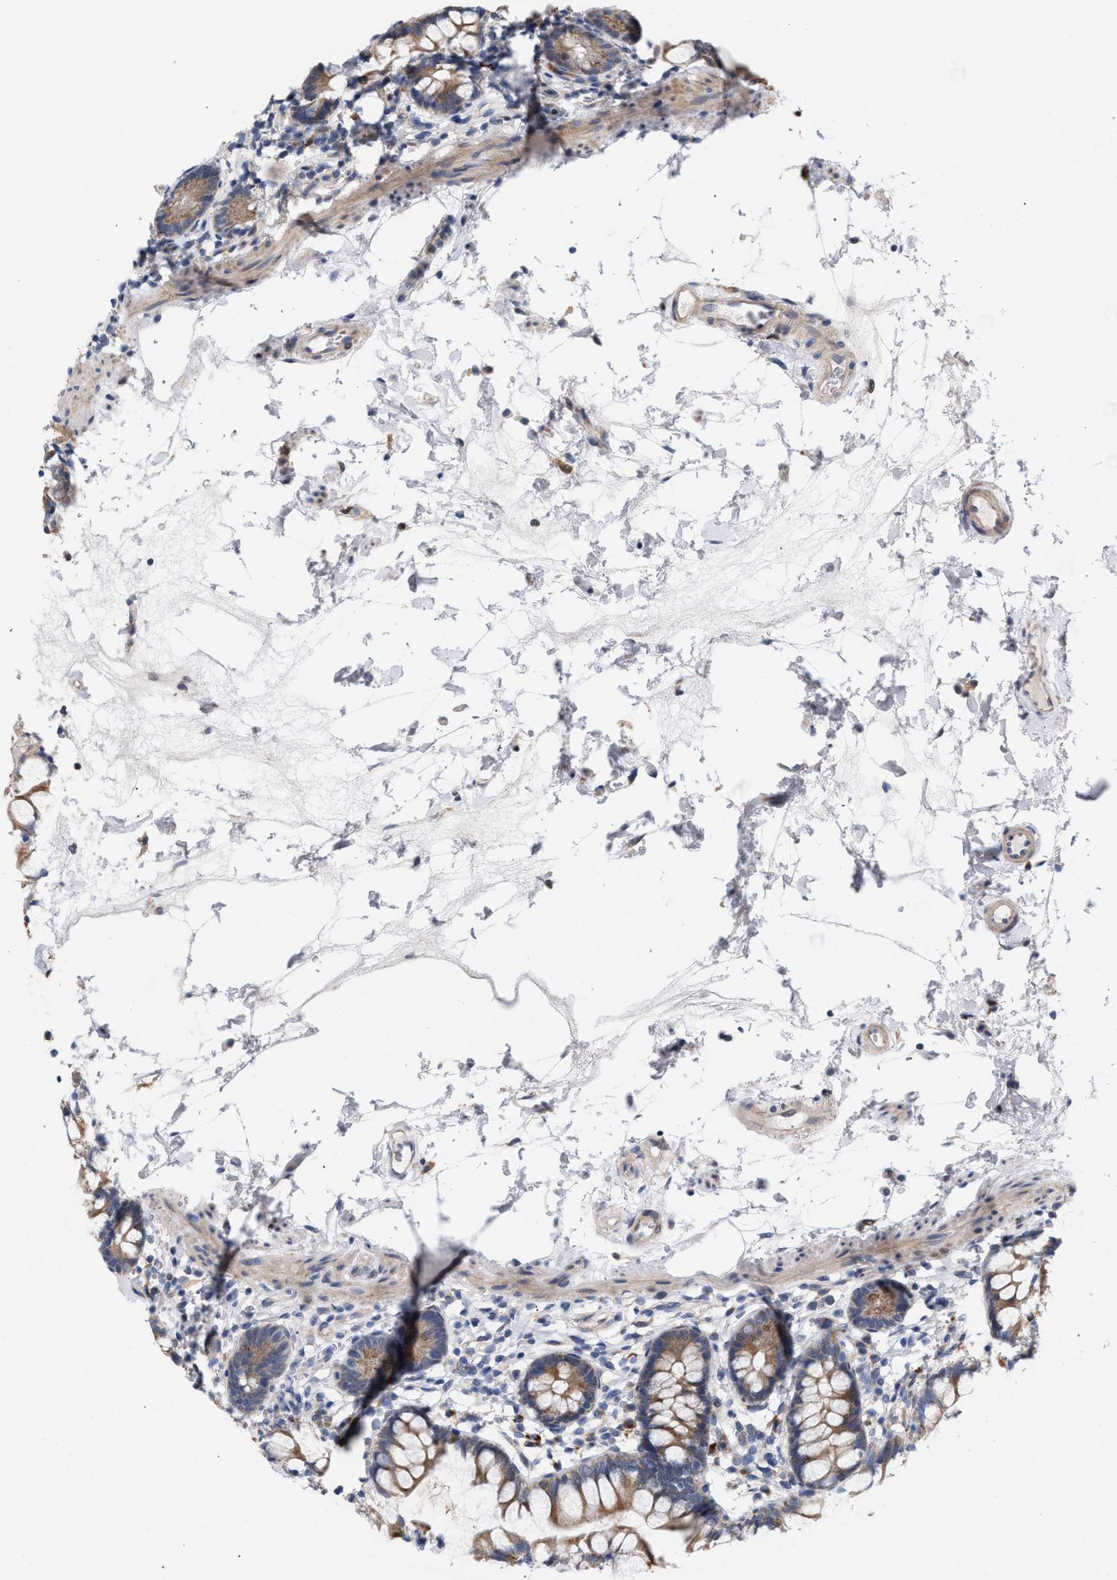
{"staining": {"intensity": "moderate", "quantity": ">75%", "location": "cytoplasmic/membranous"}, "tissue": "small intestine", "cell_type": "Glandular cells", "image_type": "normal", "snomed": [{"axis": "morphology", "description": "Normal tissue, NOS"}, {"axis": "topography", "description": "Small intestine"}], "caption": "An image of small intestine stained for a protein demonstrates moderate cytoplasmic/membranous brown staining in glandular cells. Nuclei are stained in blue.", "gene": "RNF135", "patient": {"sex": "female", "age": 84}}